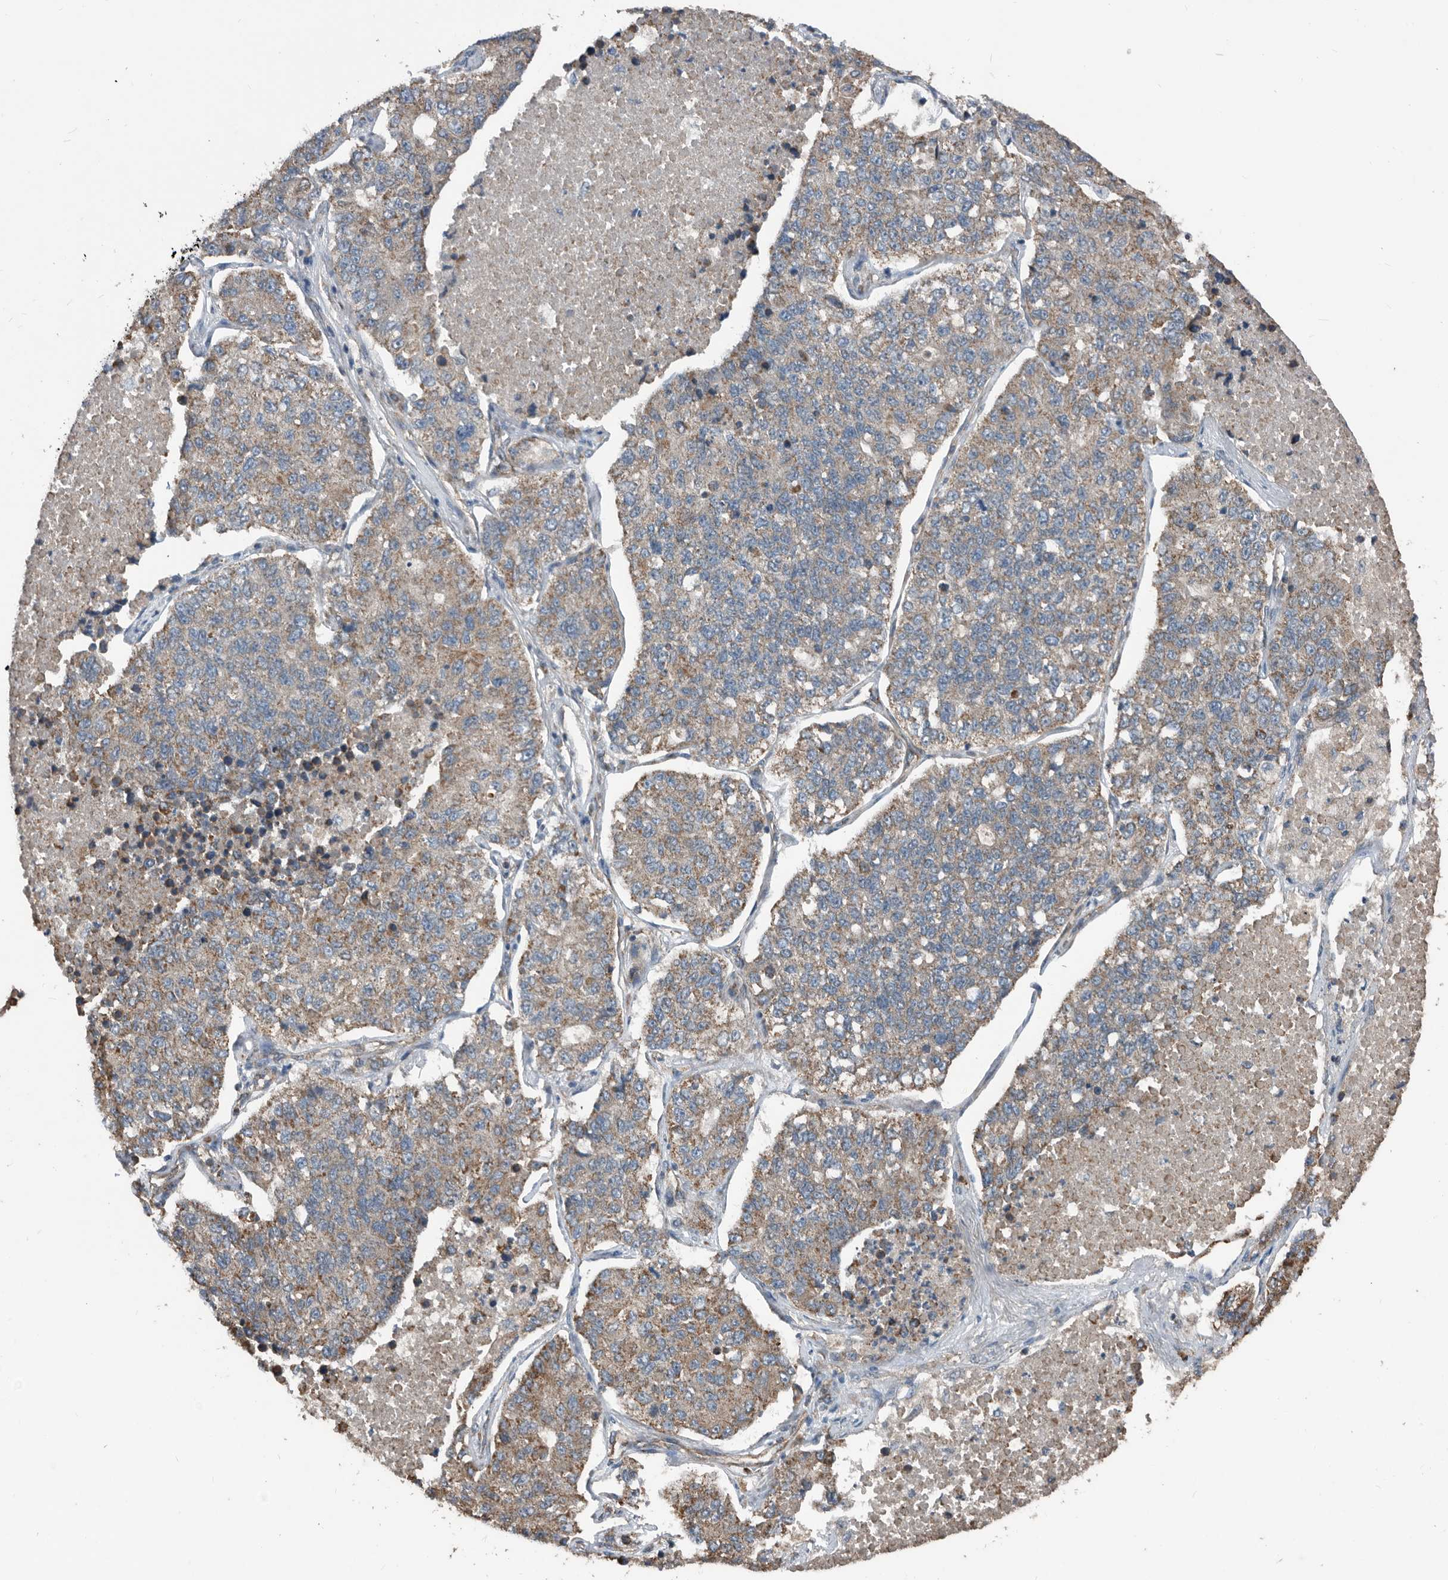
{"staining": {"intensity": "moderate", "quantity": ">75%", "location": "cytoplasmic/membranous"}, "tissue": "lung cancer", "cell_type": "Tumor cells", "image_type": "cancer", "snomed": [{"axis": "morphology", "description": "Adenocarcinoma, NOS"}, {"axis": "topography", "description": "Lung"}], "caption": "Immunohistochemistry (IHC) staining of lung cancer, which demonstrates medium levels of moderate cytoplasmic/membranous staining in about >75% of tumor cells indicating moderate cytoplasmic/membranous protein staining. The staining was performed using DAB (brown) for protein detection and nuclei were counterstained in hematoxylin (blue).", "gene": "AFAP1", "patient": {"sex": "male", "age": 49}}